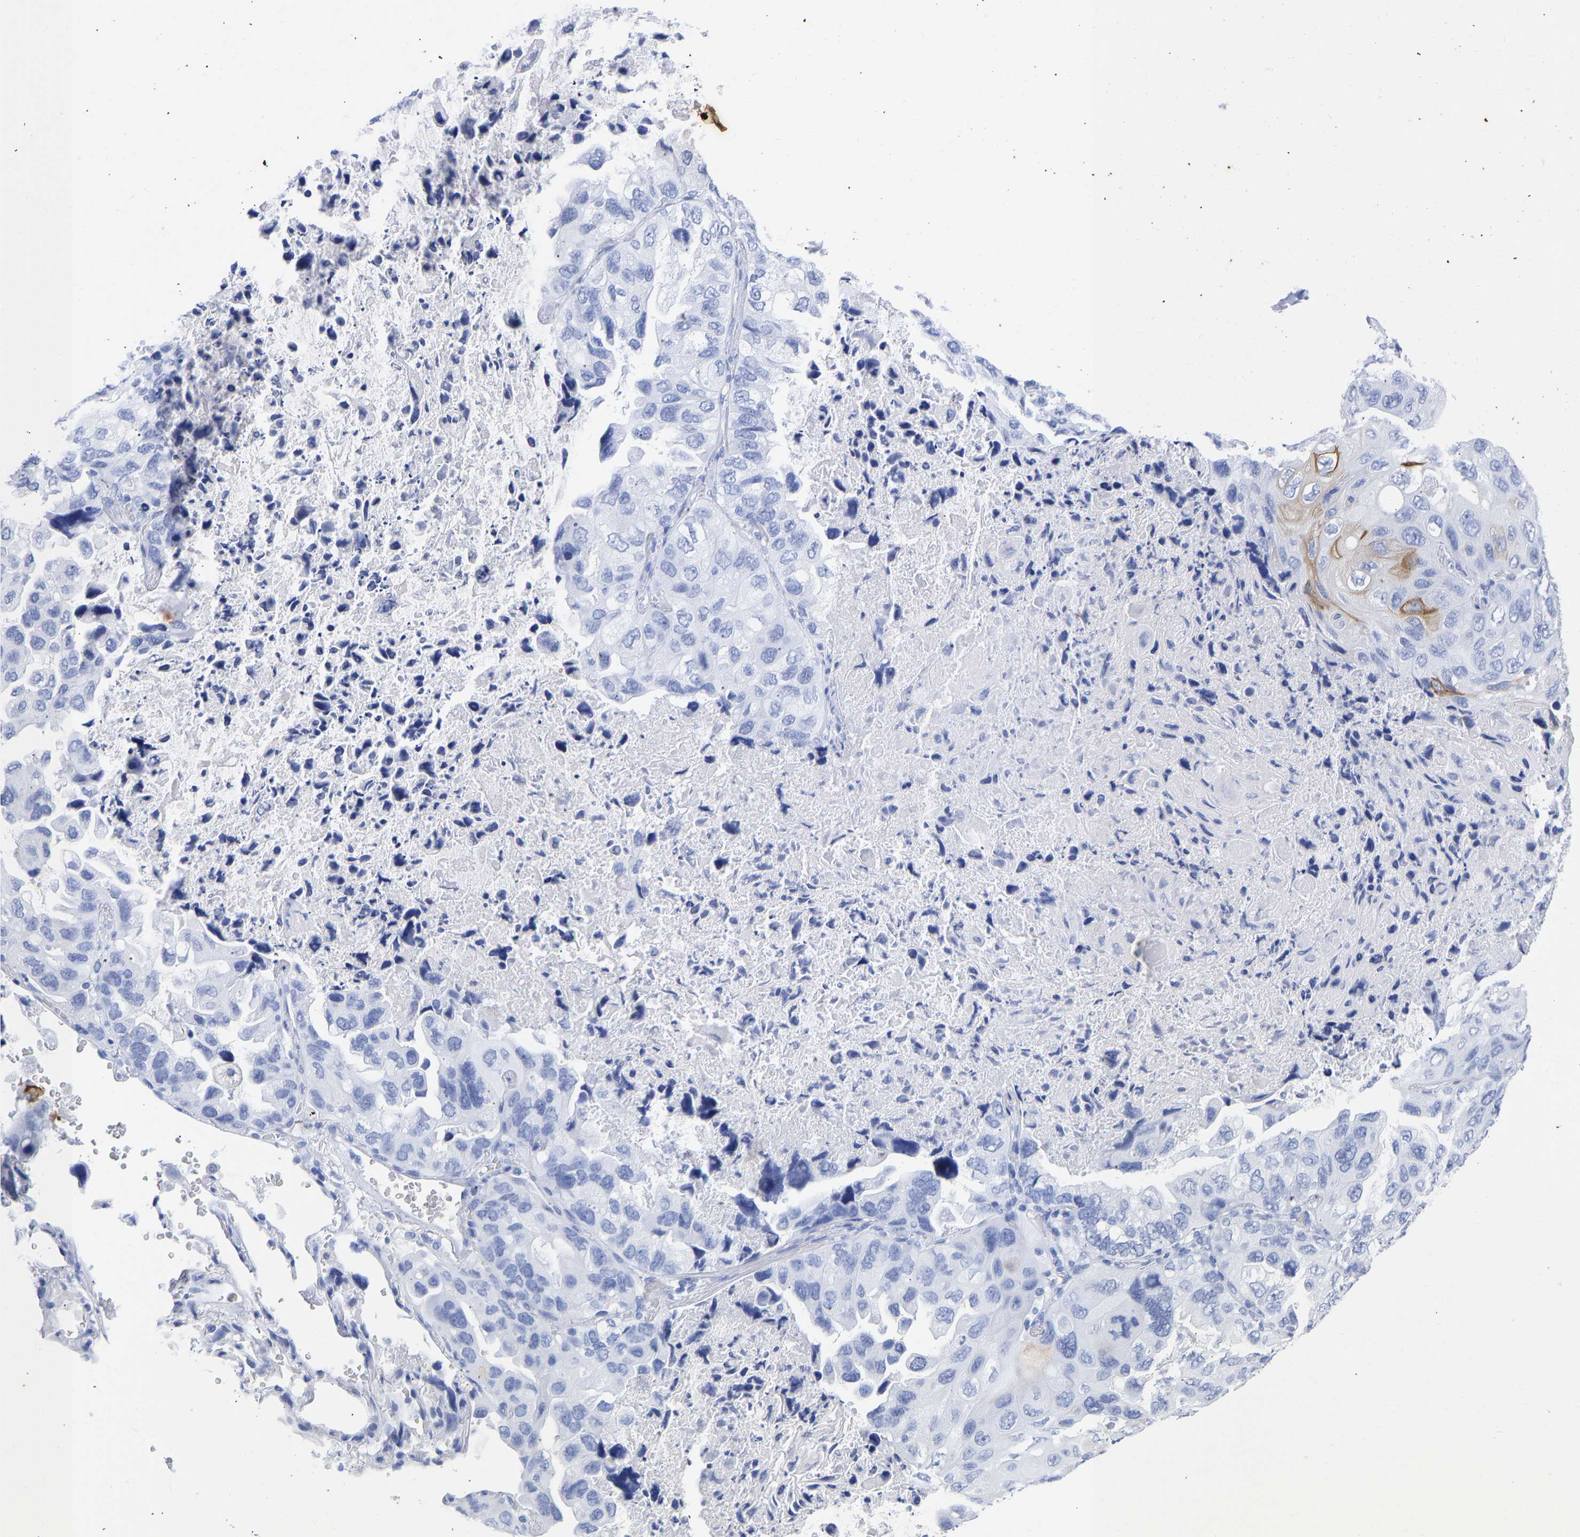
{"staining": {"intensity": "strong", "quantity": "<25%", "location": "cytoplasmic/membranous"}, "tissue": "lung cancer", "cell_type": "Tumor cells", "image_type": "cancer", "snomed": [{"axis": "morphology", "description": "Squamous cell carcinoma, NOS"}, {"axis": "topography", "description": "Lung"}], "caption": "Tumor cells exhibit medium levels of strong cytoplasmic/membranous expression in approximately <25% of cells in human lung squamous cell carcinoma. (Stains: DAB (3,3'-diaminobenzidine) in brown, nuclei in blue, Microscopy: brightfield microscopy at high magnification).", "gene": "KRT1", "patient": {"sex": "female", "age": 73}}